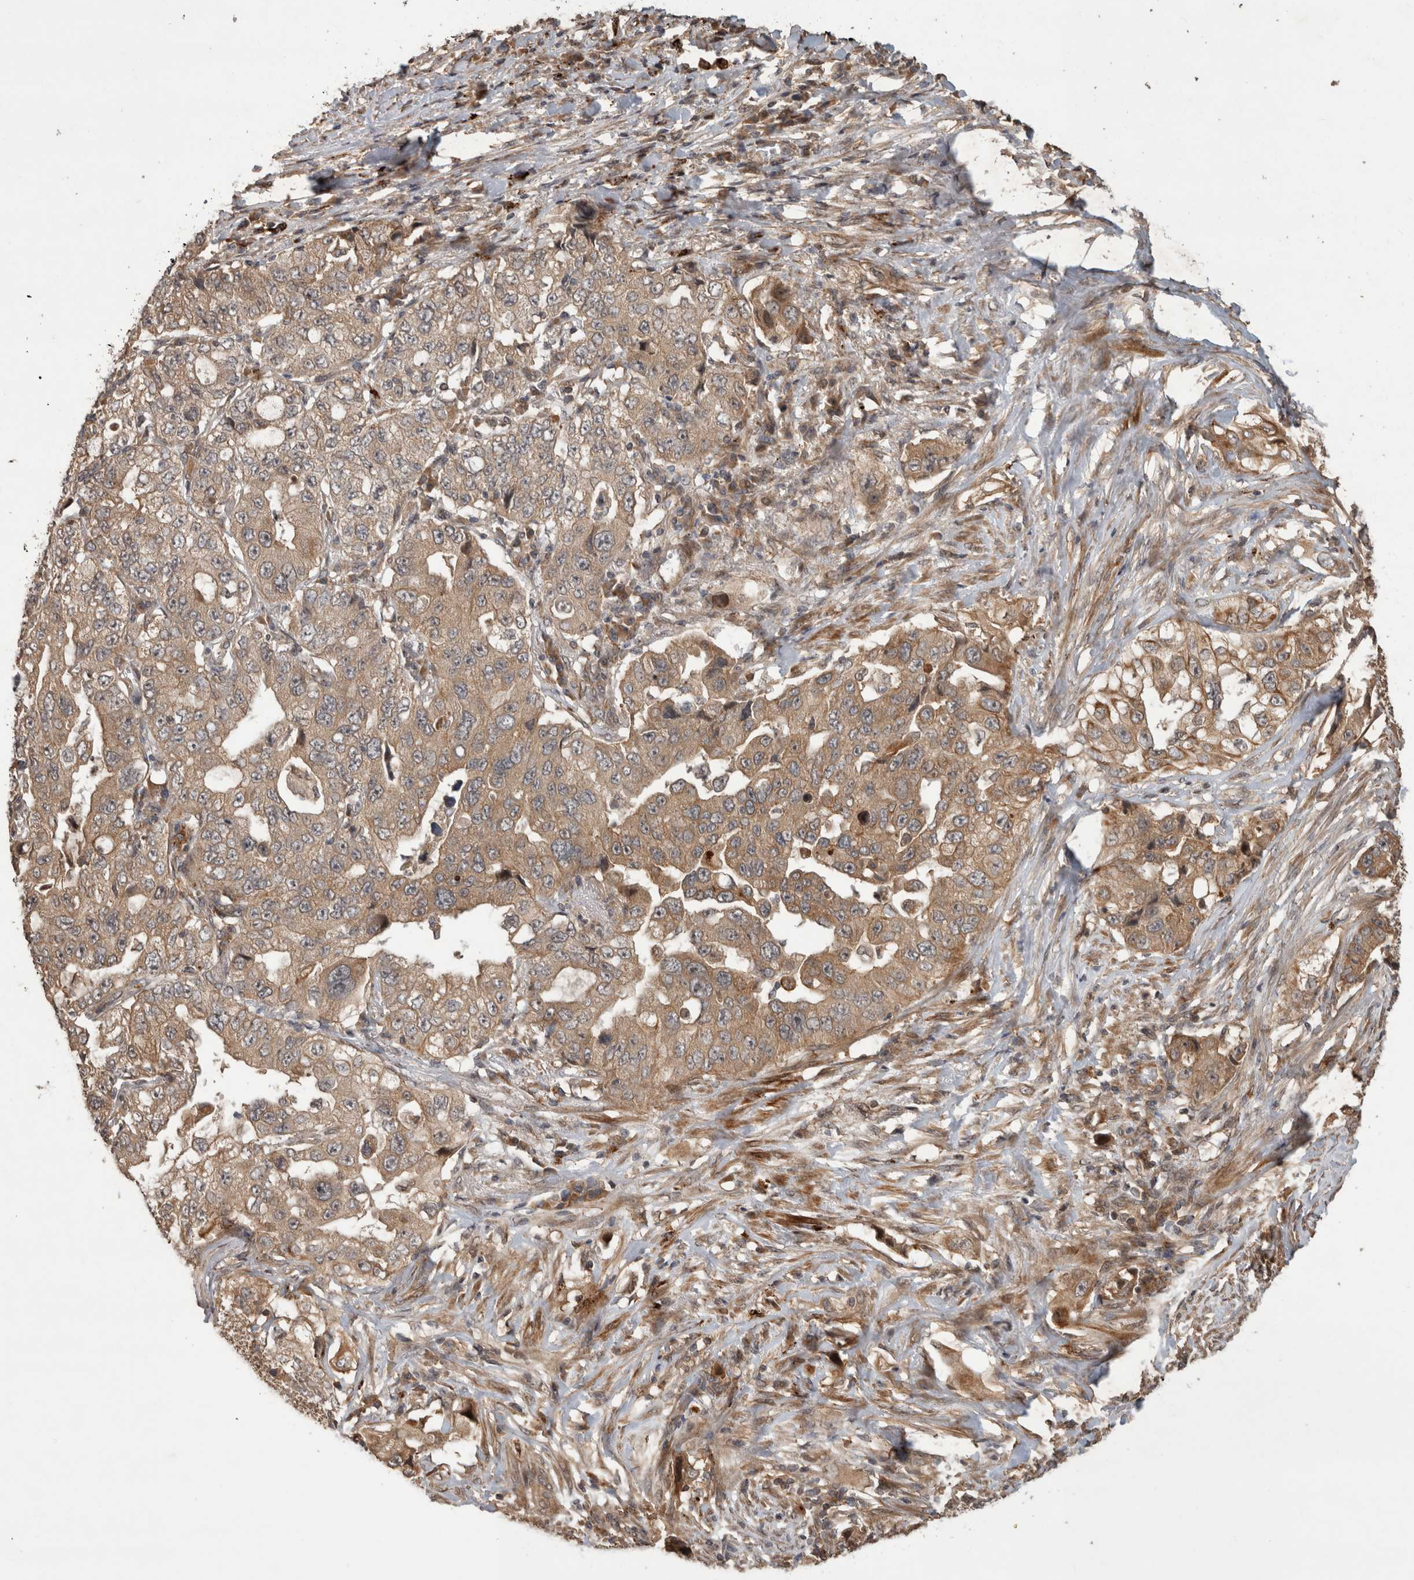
{"staining": {"intensity": "moderate", "quantity": ">75%", "location": "cytoplasmic/membranous"}, "tissue": "lung cancer", "cell_type": "Tumor cells", "image_type": "cancer", "snomed": [{"axis": "morphology", "description": "Adenocarcinoma, NOS"}, {"axis": "topography", "description": "Lung"}], "caption": "A photomicrograph of human lung cancer stained for a protein exhibits moderate cytoplasmic/membranous brown staining in tumor cells. The staining was performed using DAB, with brown indicating positive protein expression. Nuclei are stained blue with hematoxylin.", "gene": "PITPNC1", "patient": {"sex": "female", "age": 51}}